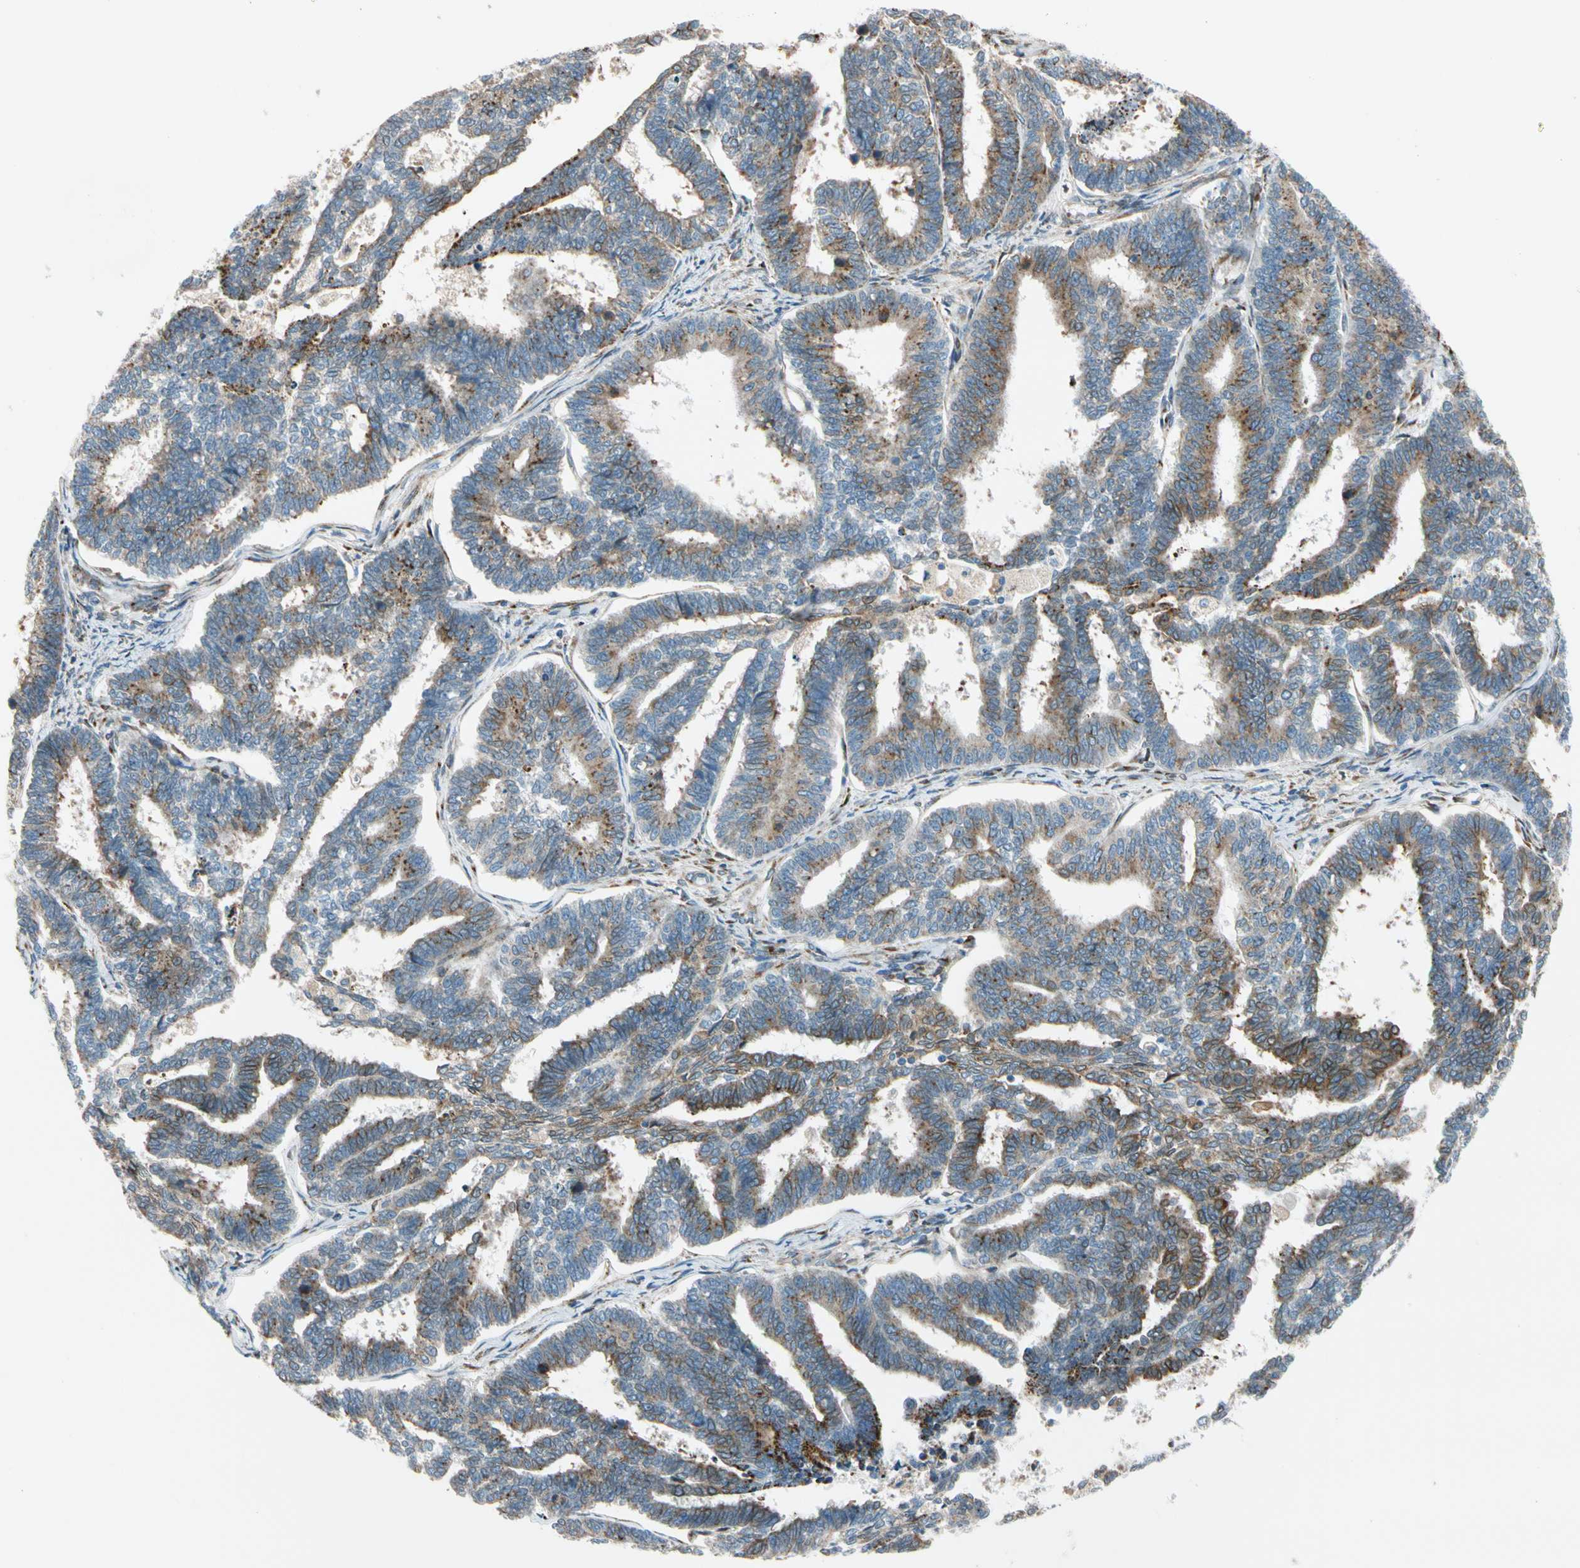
{"staining": {"intensity": "moderate", "quantity": "25%-75%", "location": "cytoplasmic/membranous"}, "tissue": "endometrial cancer", "cell_type": "Tumor cells", "image_type": "cancer", "snomed": [{"axis": "morphology", "description": "Adenocarcinoma, NOS"}, {"axis": "topography", "description": "Endometrium"}], "caption": "Protein expression analysis of endometrial cancer (adenocarcinoma) displays moderate cytoplasmic/membranous positivity in approximately 25%-75% of tumor cells. Using DAB (3,3'-diaminobenzidine) (brown) and hematoxylin (blue) stains, captured at high magnification using brightfield microscopy.", "gene": "NUCB1", "patient": {"sex": "female", "age": 70}}